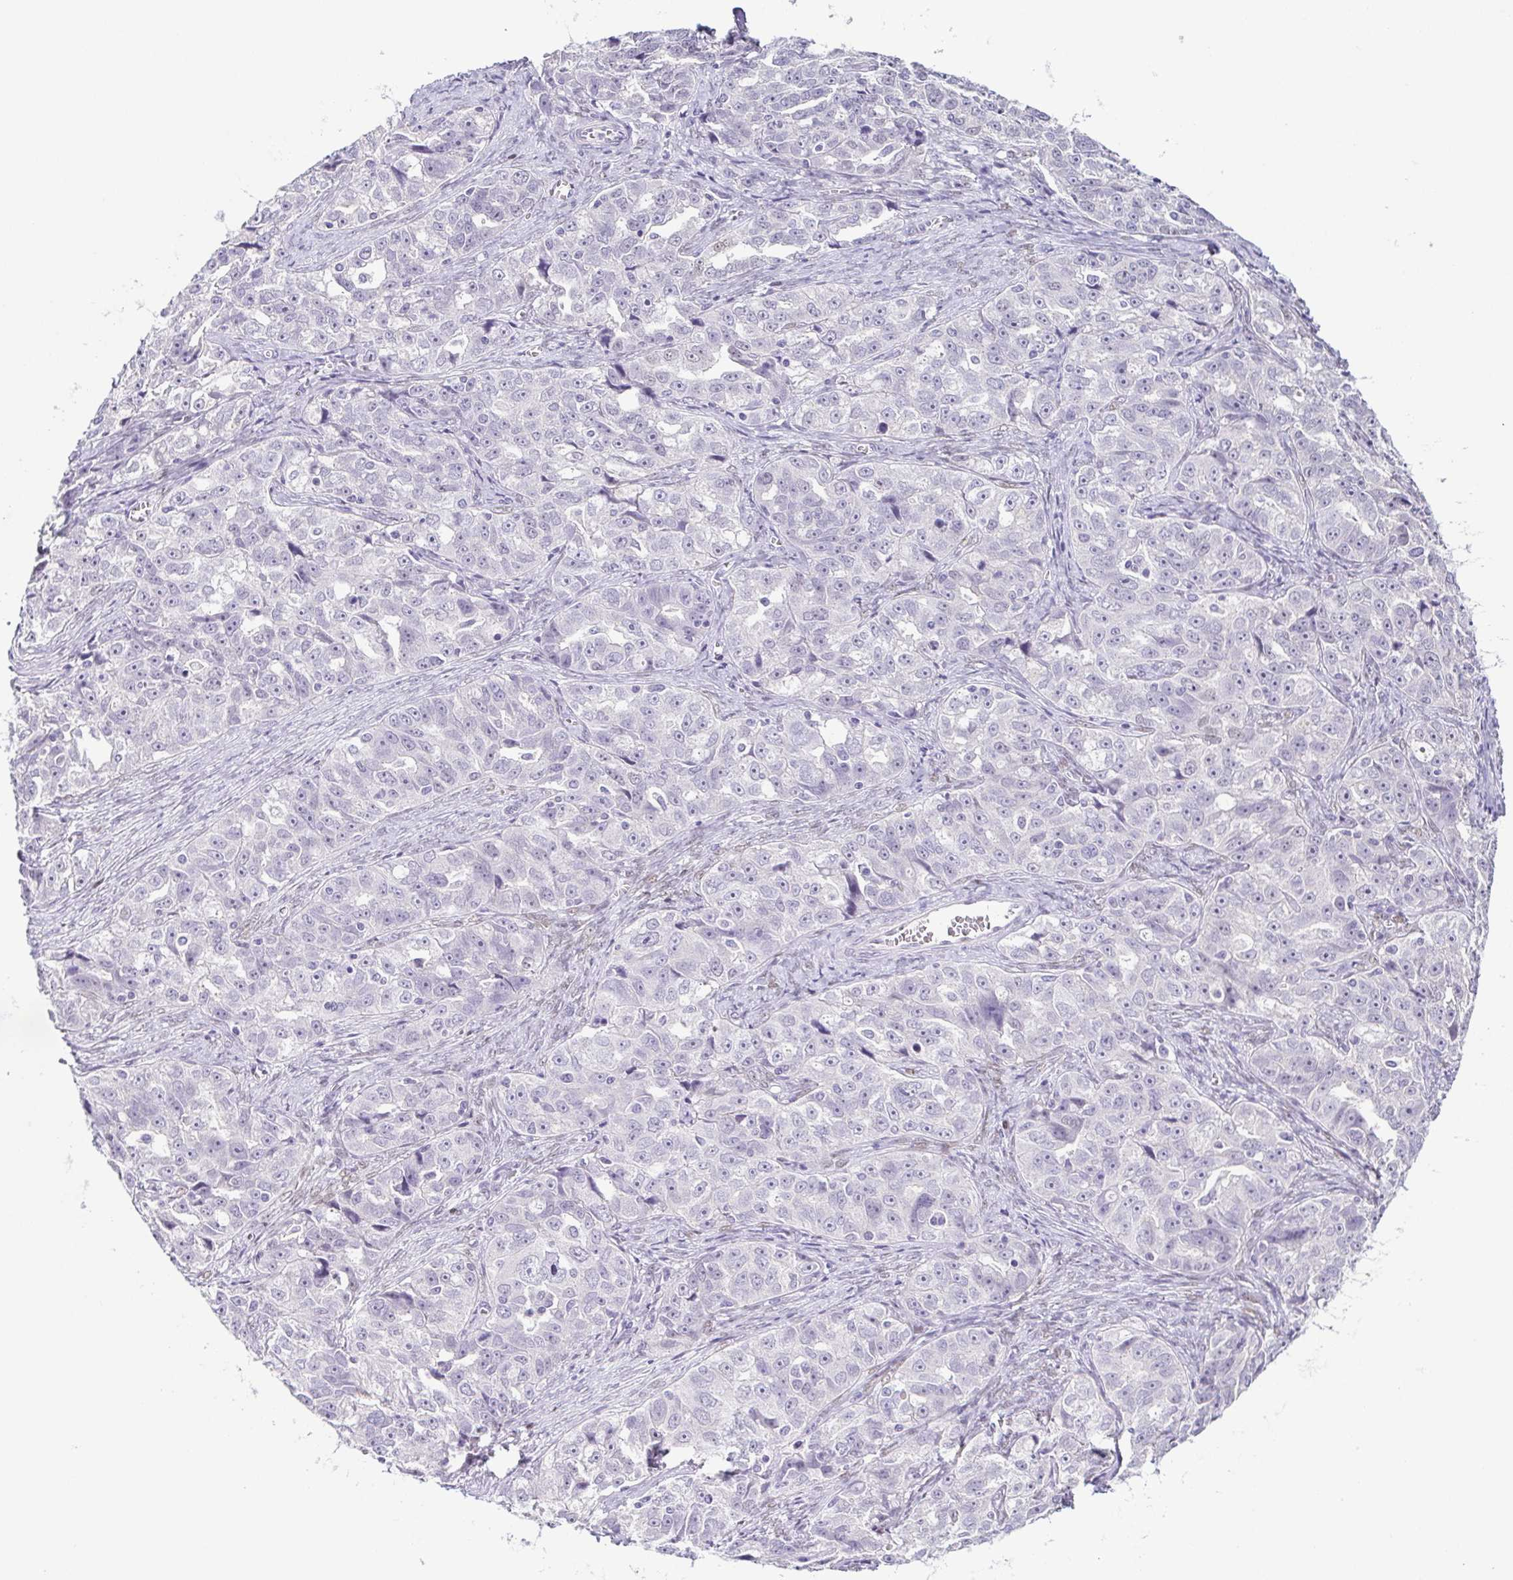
{"staining": {"intensity": "negative", "quantity": "none", "location": "none"}, "tissue": "ovarian cancer", "cell_type": "Tumor cells", "image_type": "cancer", "snomed": [{"axis": "morphology", "description": "Cystadenocarcinoma, serous, NOS"}, {"axis": "topography", "description": "Ovary"}], "caption": "Immunohistochemistry of human ovarian serous cystadenocarcinoma exhibits no expression in tumor cells.", "gene": "TCF3", "patient": {"sex": "female", "age": 51}}